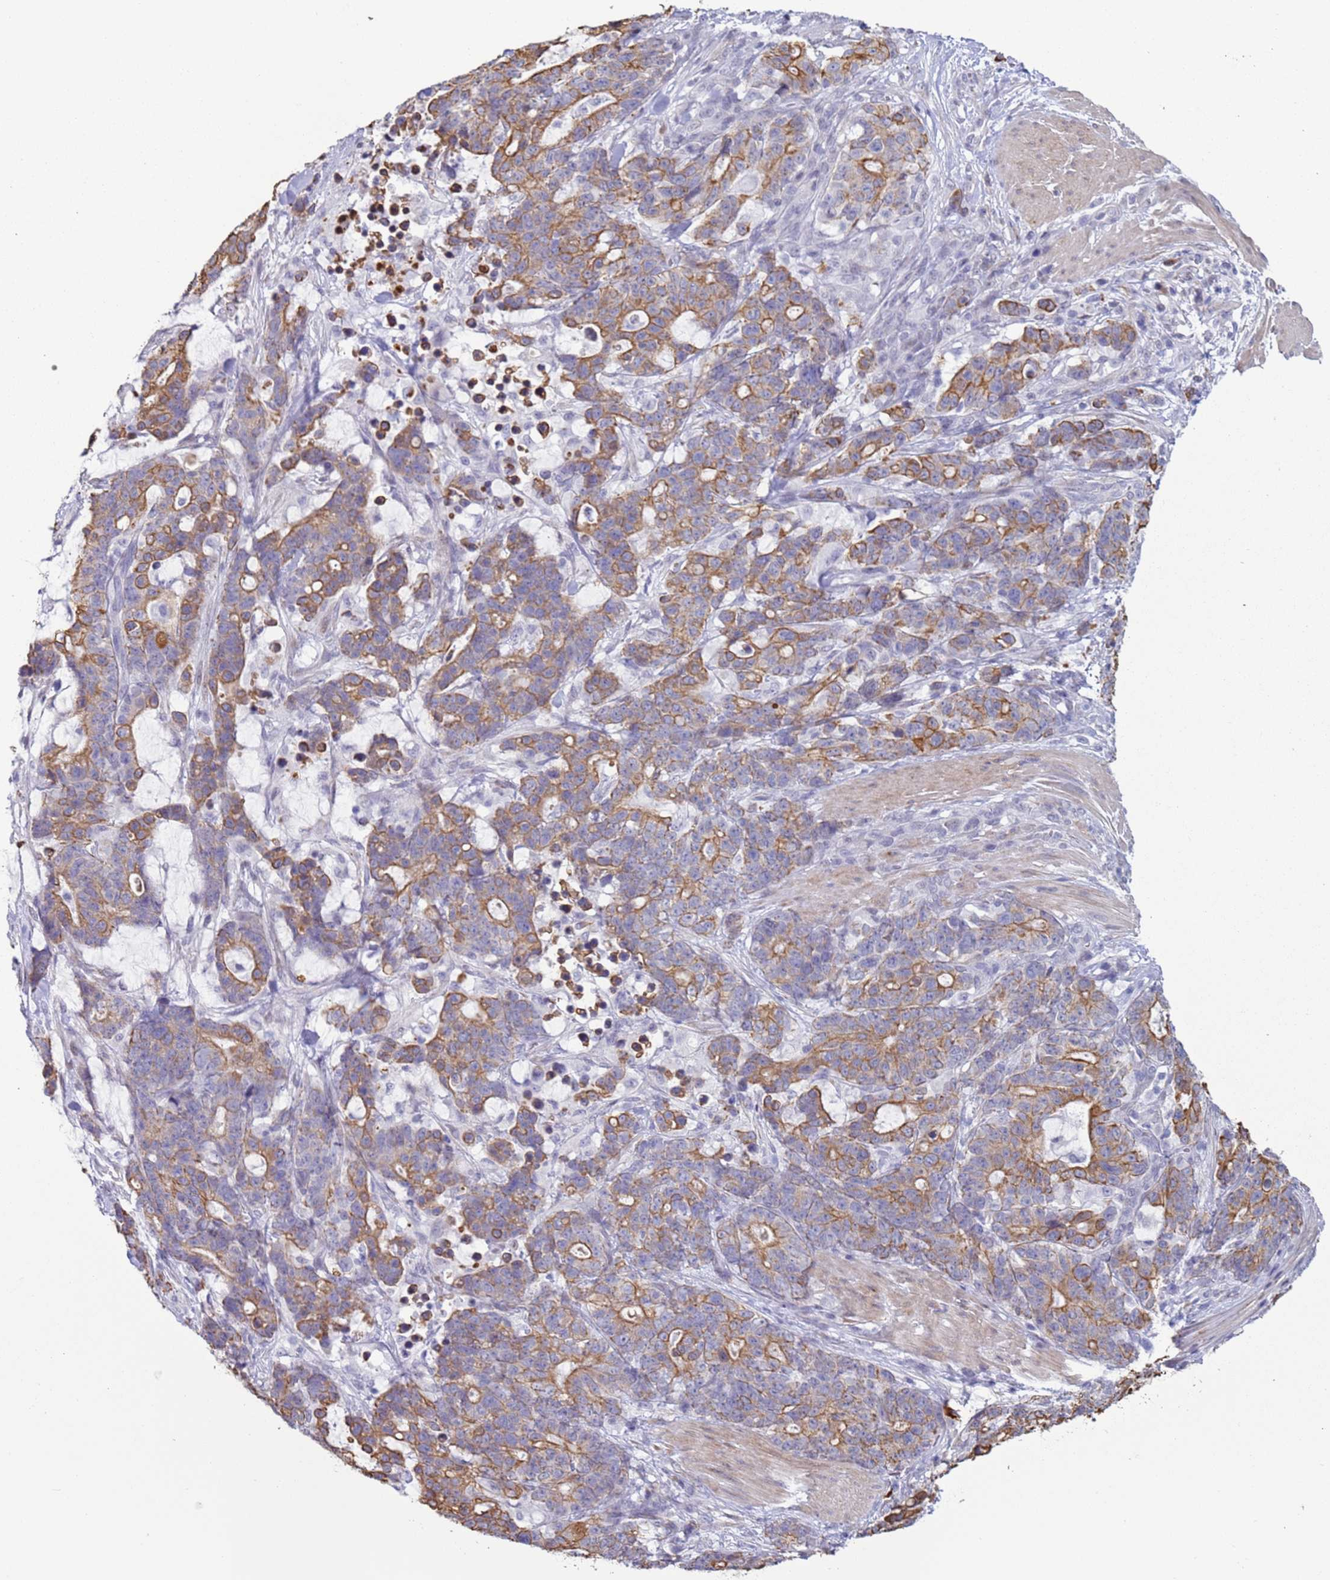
{"staining": {"intensity": "moderate", "quantity": ">75%", "location": "cytoplasmic/membranous"}, "tissue": "stomach cancer", "cell_type": "Tumor cells", "image_type": "cancer", "snomed": [{"axis": "morphology", "description": "Normal tissue, NOS"}, {"axis": "morphology", "description": "Adenocarcinoma, NOS"}, {"axis": "topography", "description": "Stomach"}], "caption": "There is medium levels of moderate cytoplasmic/membranous expression in tumor cells of adenocarcinoma (stomach), as demonstrated by immunohistochemical staining (brown color).", "gene": "NPAP1", "patient": {"sex": "female", "age": 64}}